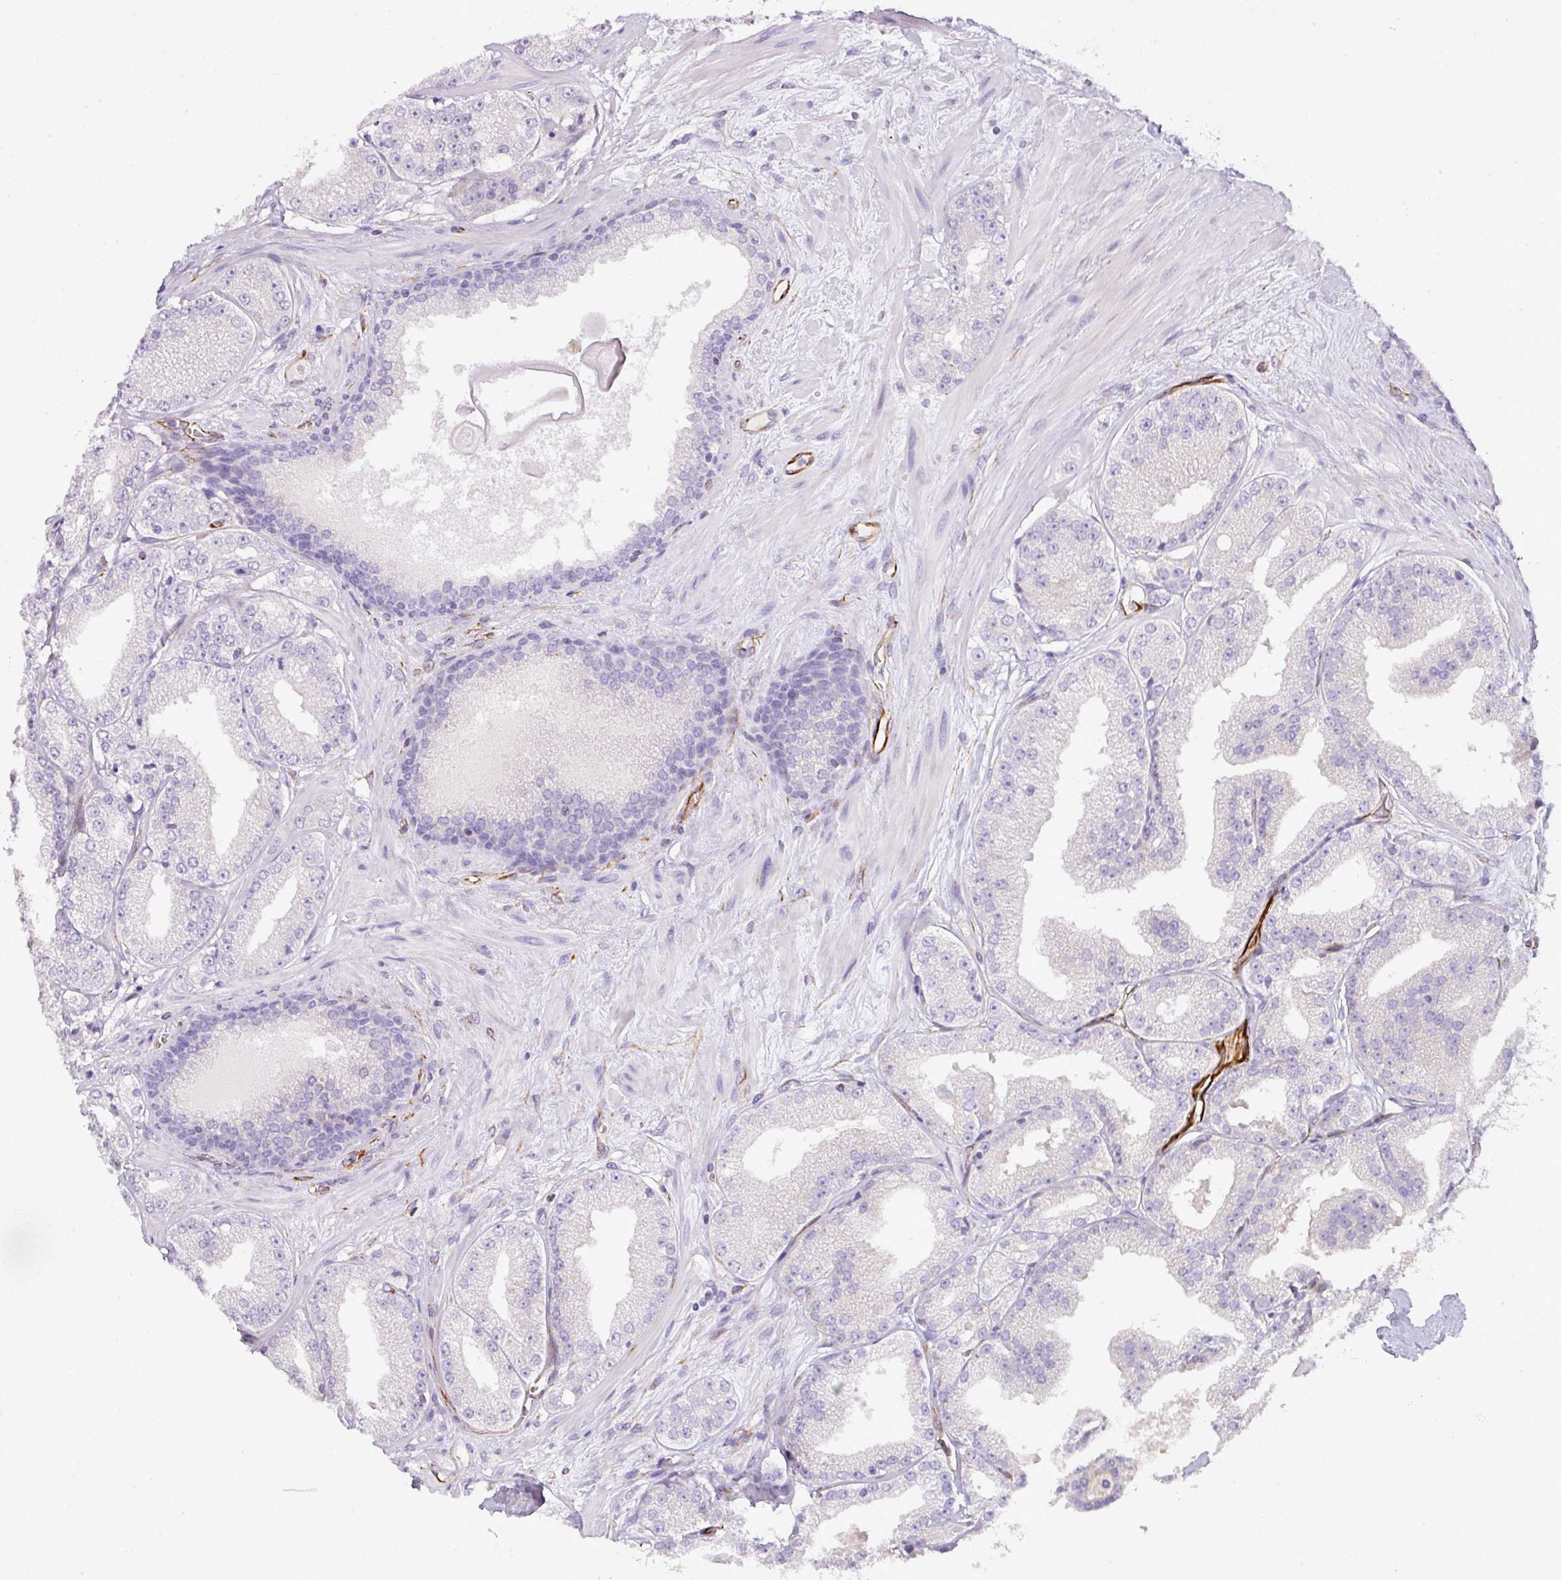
{"staining": {"intensity": "negative", "quantity": "none", "location": "none"}, "tissue": "prostate cancer", "cell_type": "Tumor cells", "image_type": "cancer", "snomed": [{"axis": "morphology", "description": "Adenocarcinoma, High grade"}, {"axis": "topography", "description": "Prostate"}], "caption": "A histopathology image of prostate cancer stained for a protein displays no brown staining in tumor cells.", "gene": "ENSG00000273748", "patient": {"sex": "male", "age": 68}}